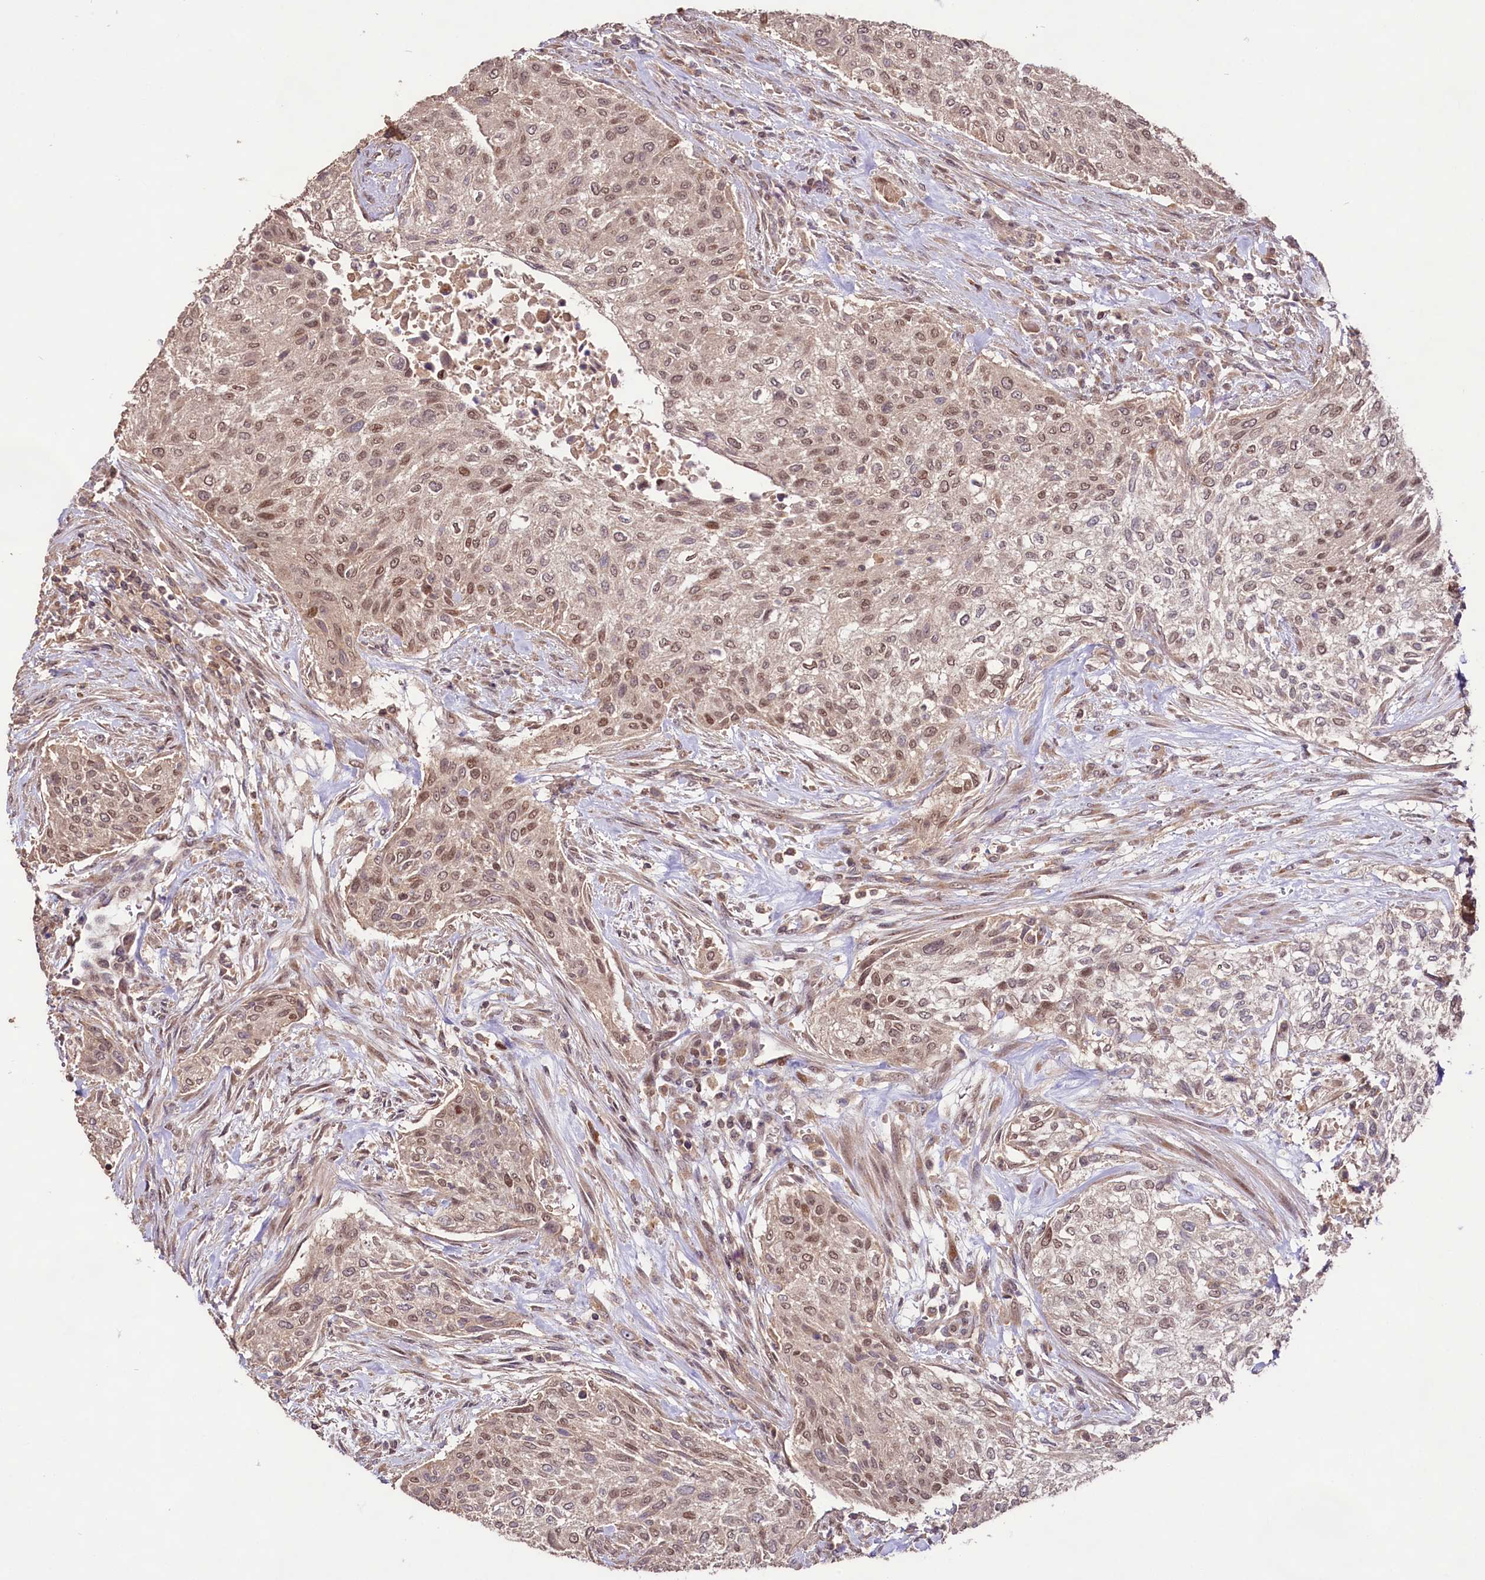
{"staining": {"intensity": "moderate", "quantity": ">75%", "location": "nuclear"}, "tissue": "urothelial cancer", "cell_type": "Tumor cells", "image_type": "cancer", "snomed": [{"axis": "morphology", "description": "Normal tissue, NOS"}, {"axis": "morphology", "description": "Urothelial carcinoma, NOS"}, {"axis": "topography", "description": "Urinary bladder"}, {"axis": "topography", "description": "Peripheral nerve tissue"}], "caption": "Immunohistochemistry (IHC) of human urothelial cancer demonstrates medium levels of moderate nuclear staining in about >75% of tumor cells. (Brightfield microscopy of DAB IHC at high magnification).", "gene": "RRP8", "patient": {"sex": "male", "age": 35}}